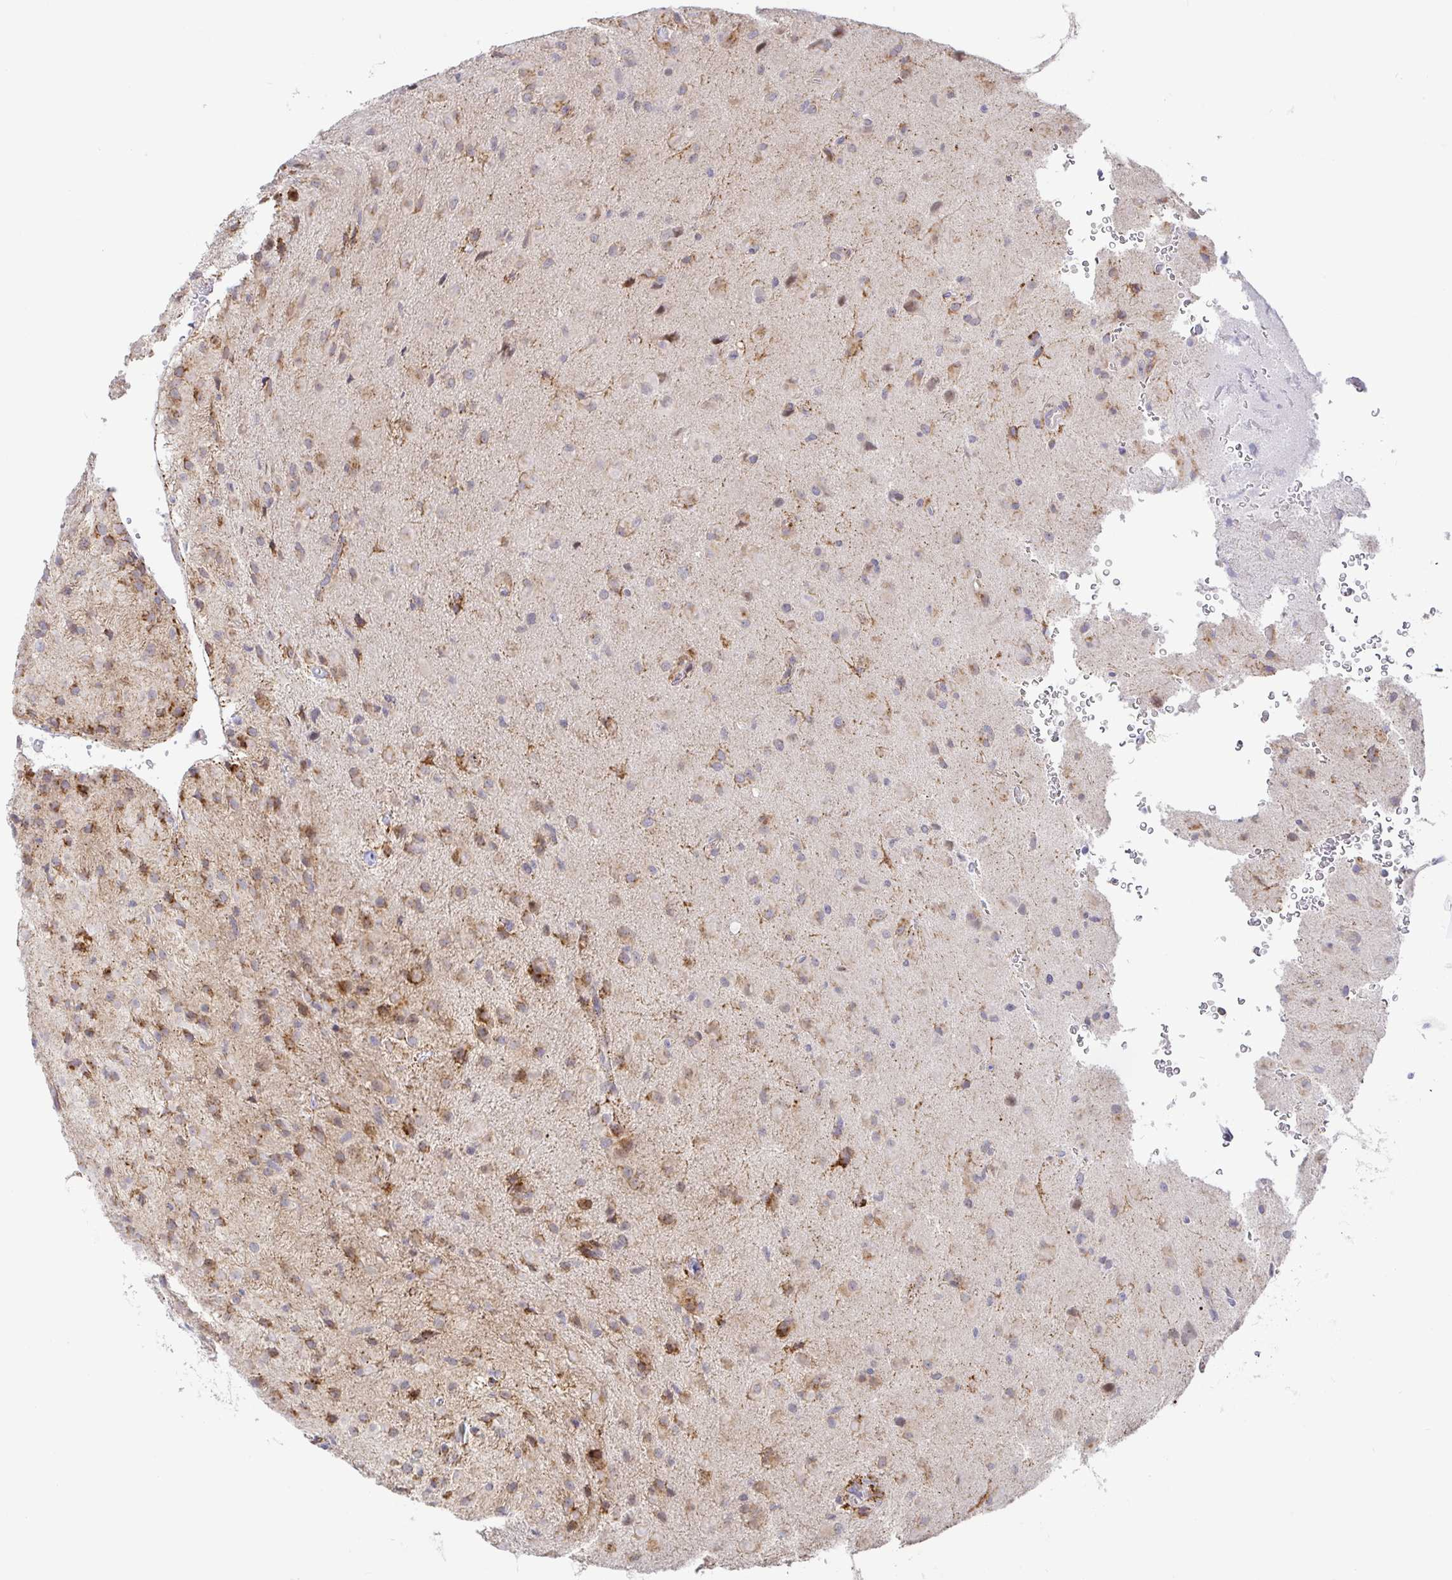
{"staining": {"intensity": "moderate", "quantity": "25%-75%", "location": "cytoplasmic/membranous"}, "tissue": "glioma", "cell_type": "Tumor cells", "image_type": "cancer", "snomed": [{"axis": "morphology", "description": "Glioma, malignant, Low grade"}, {"axis": "topography", "description": "Brain"}], "caption": "A histopathology image of low-grade glioma (malignant) stained for a protein shows moderate cytoplasmic/membranous brown staining in tumor cells. Immunohistochemistry (ihc) stains the protein of interest in brown and the nuclei are stained blue.", "gene": "CIT", "patient": {"sex": "male", "age": 58}}